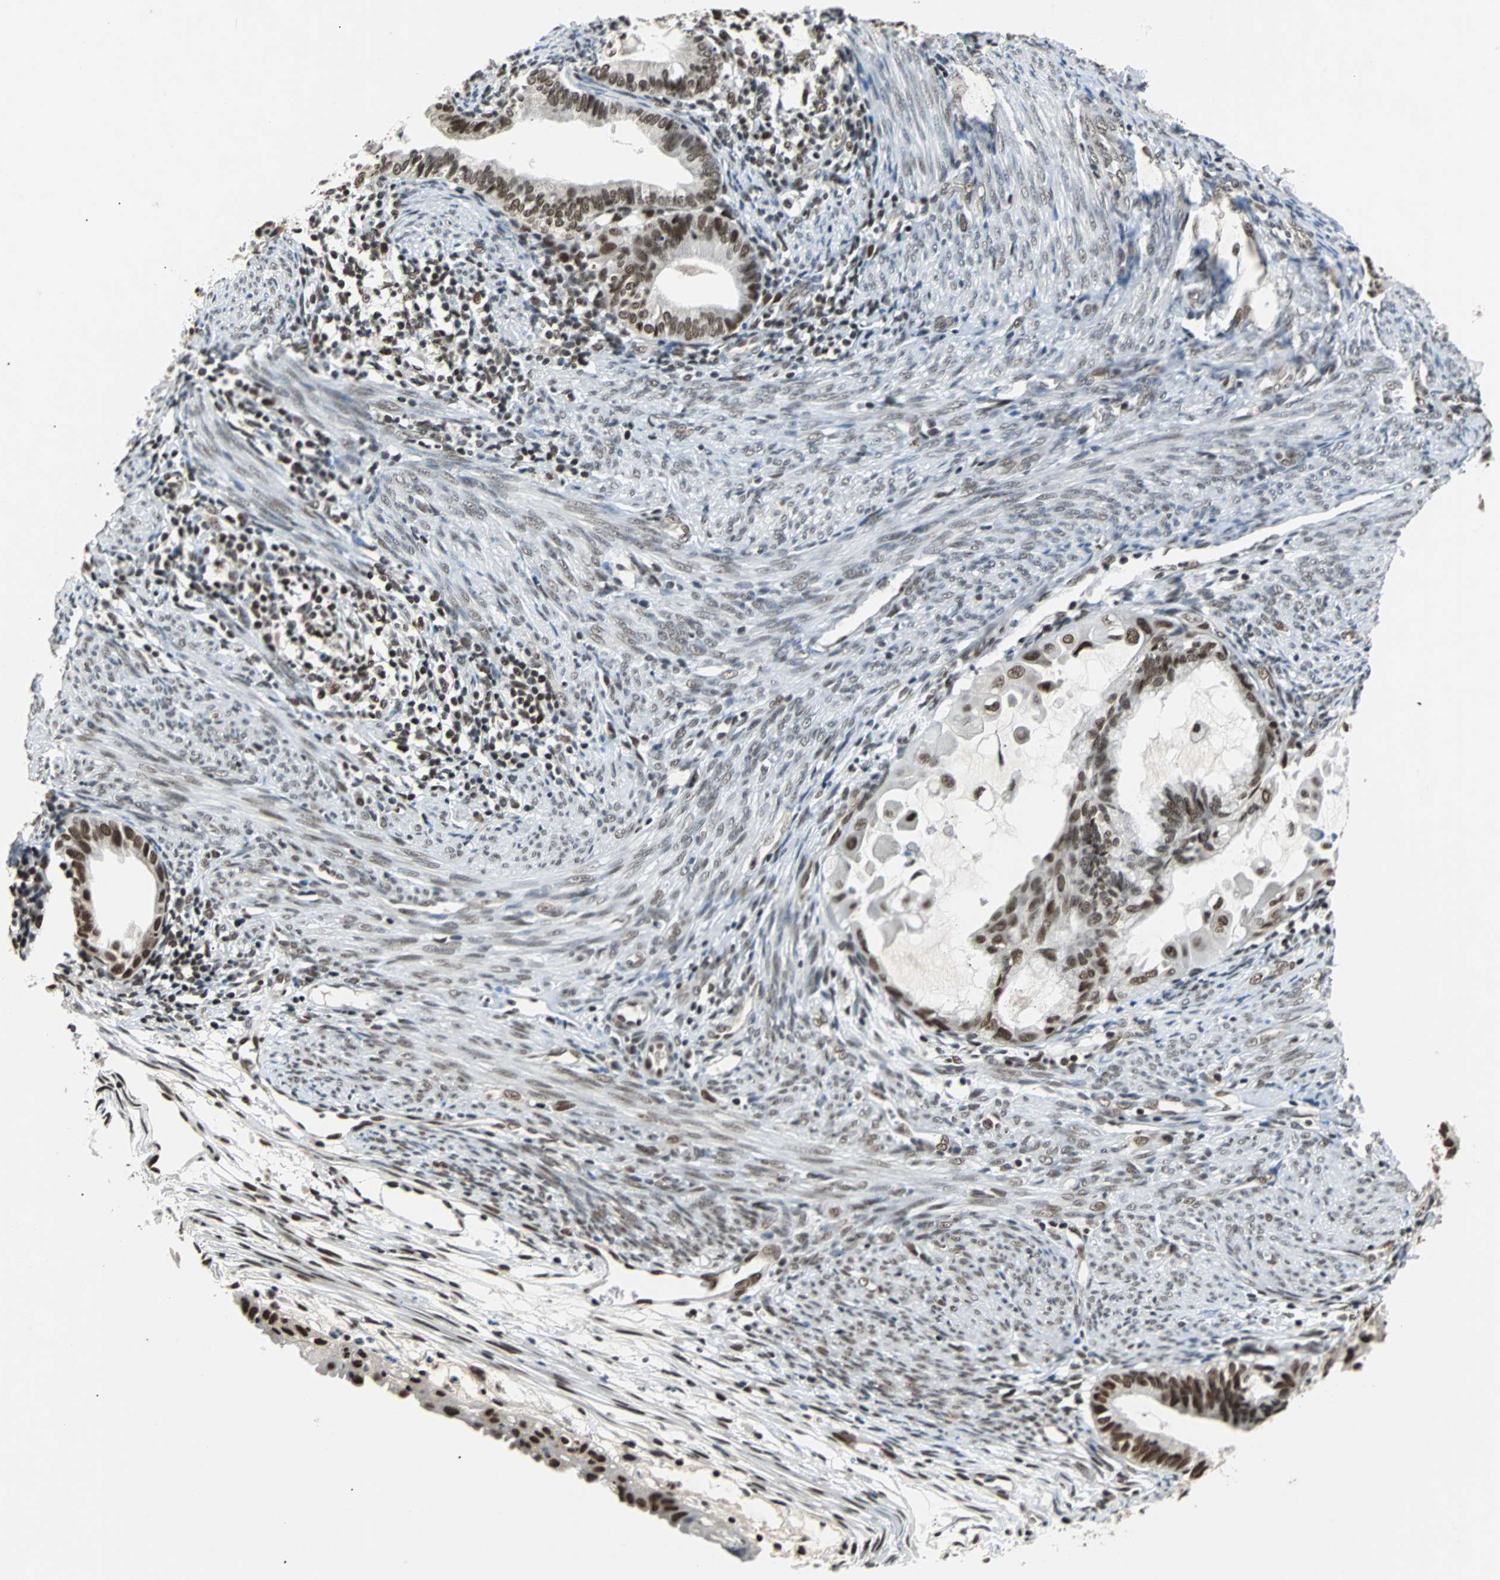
{"staining": {"intensity": "strong", "quantity": ">75%", "location": "nuclear"}, "tissue": "cervical cancer", "cell_type": "Tumor cells", "image_type": "cancer", "snomed": [{"axis": "morphology", "description": "Normal tissue, NOS"}, {"axis": "morphology", "description": "Adenocarcinoma, NOS"}, {"axis": "topography", "description": "Cervix"}, {"axis": "topography", "description": "Endometrium"}], "caption": "Tumor cells demonstrate high levels of strong nuclear staining in about >75% of cells in human cervical adenocarcinoma.", "gene": "GATAD2A", "patient": {"sex": "female", "age": 86}}